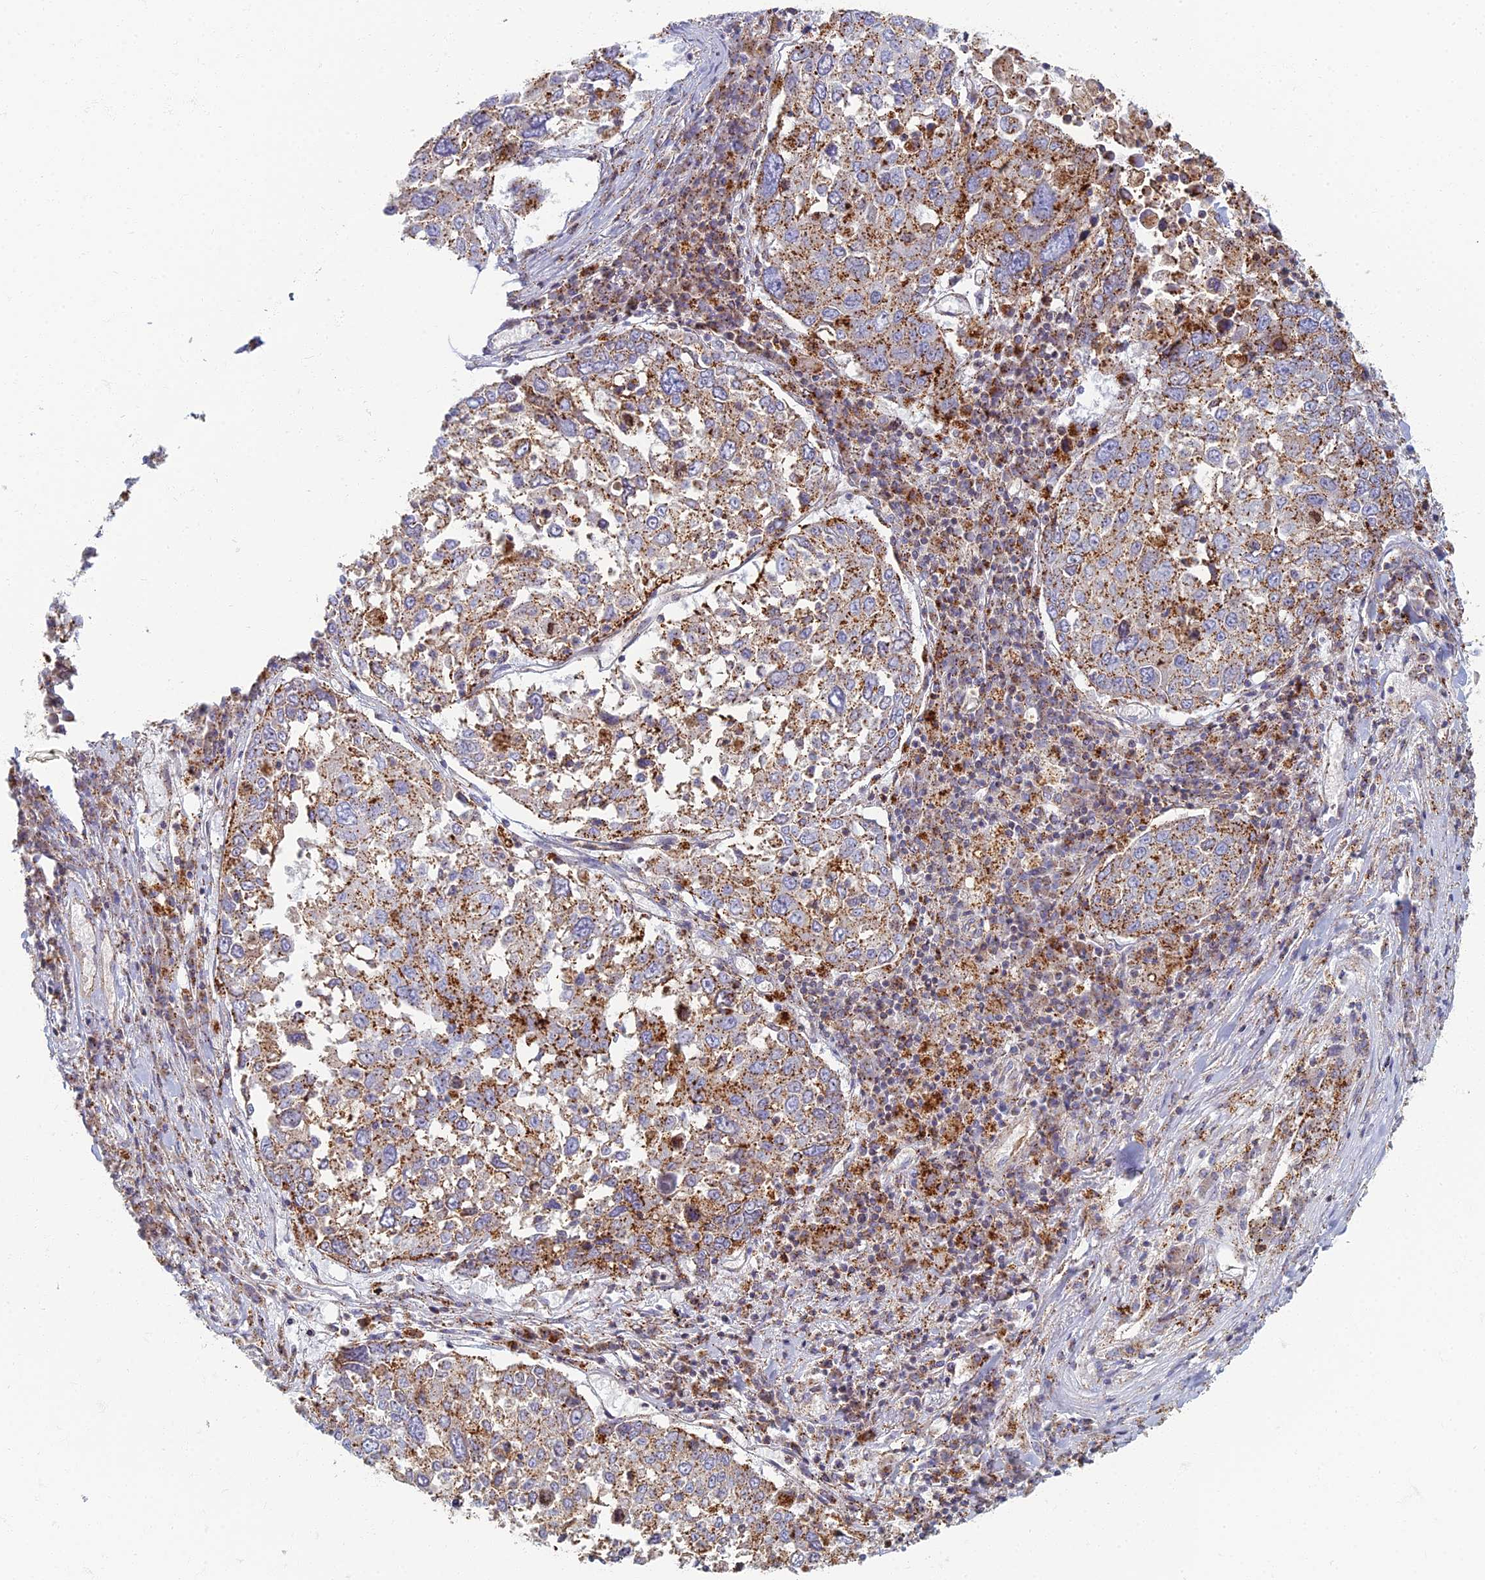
{"staining": {"intensity": "moderate", "quantity": ">75%", "location": "cytoplasmic/membranous"}, "tissue": "lung cancer", "cell_type": "Tumor cells", "image_type": "cancer", "snomed": [{"axis": "morphology", "description": "Squamous cell carcinoma, NOS"}, {"axis": "topography", "description": "Lung"}], "caption": "A medium amount of moderate cytoplasmic/membranous expression is seen in approximately >75% of tumor cells in squamous cell carcinoma (lung) tissue.", "gene": "CHMP4B", "patient": {"sex": "male", "age": 65}}